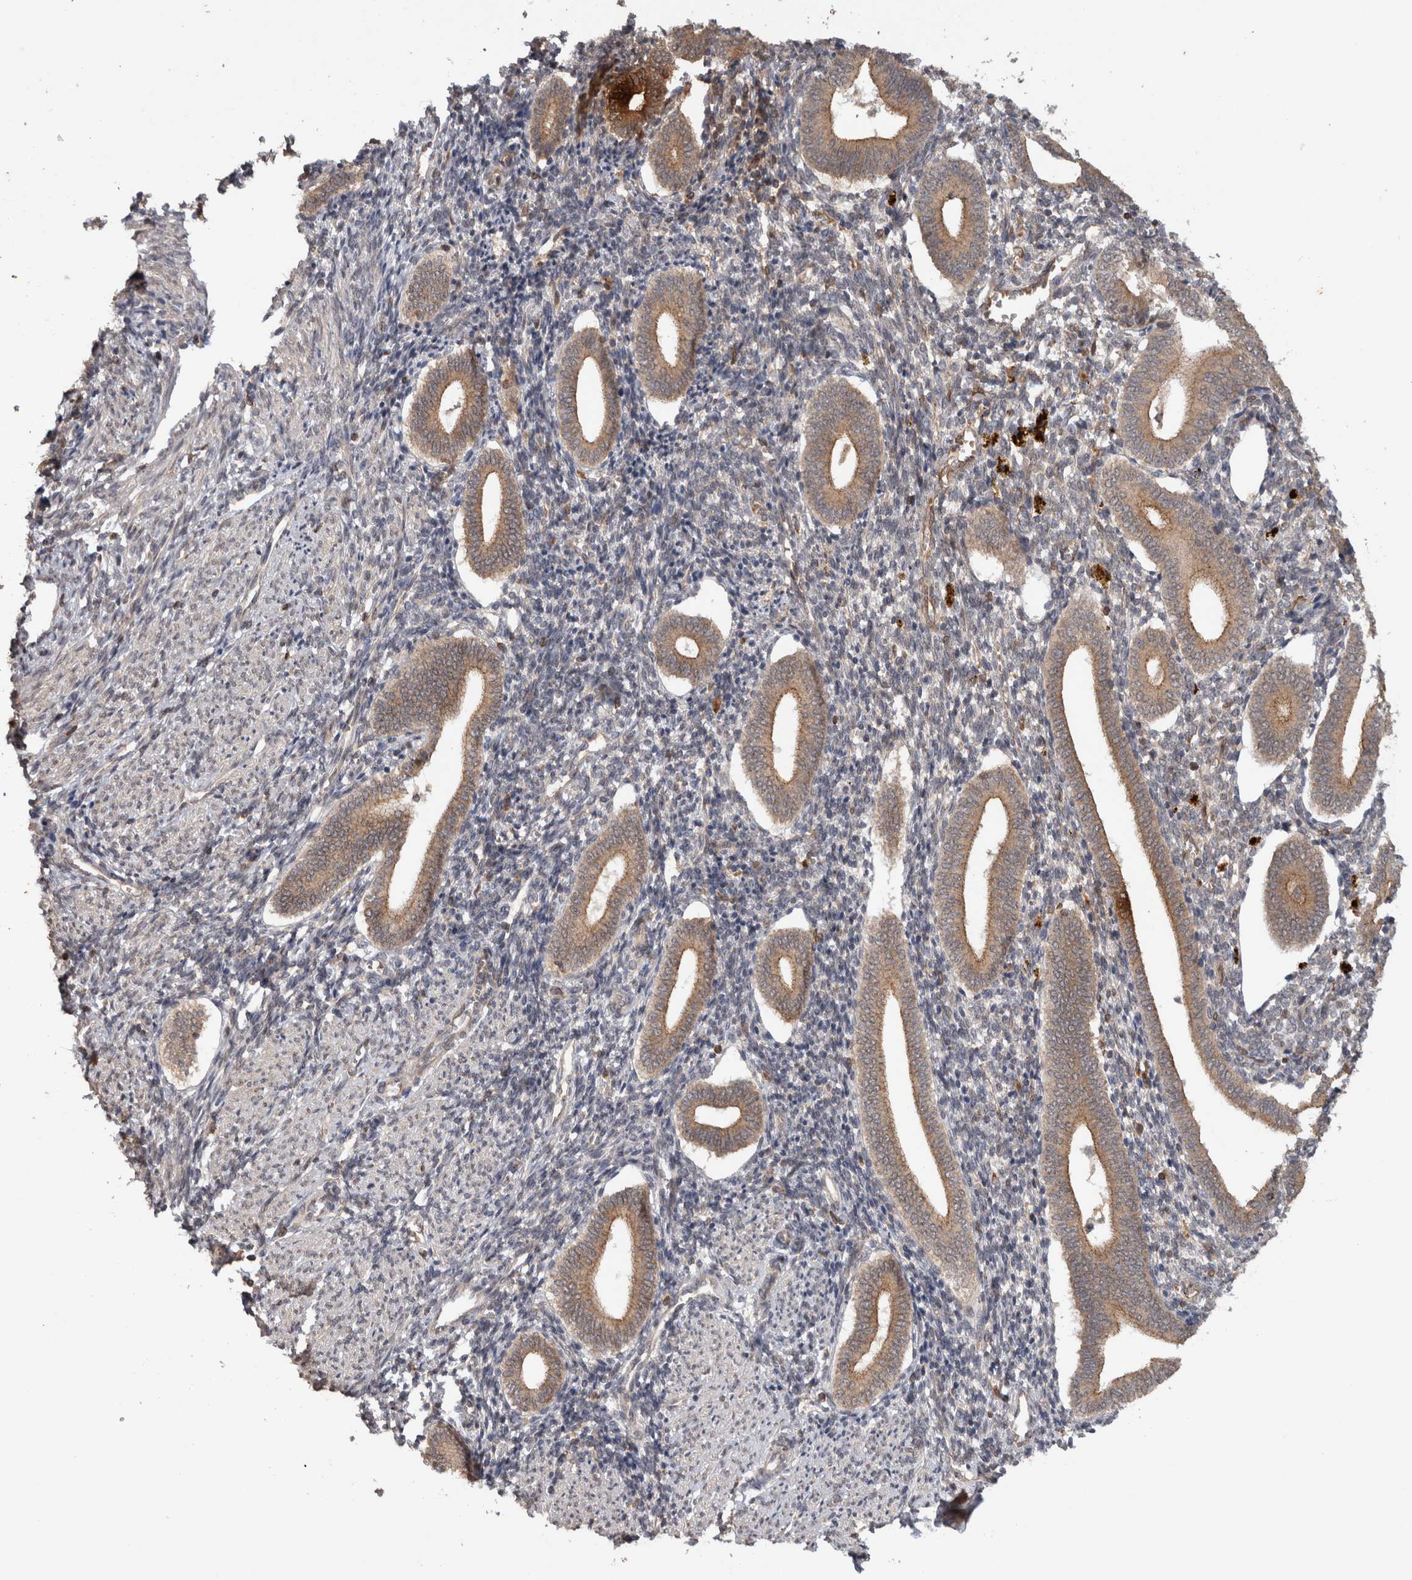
{"staining": {"intensity": "negative", "quantity": "none", "location": "none"}, "tissue": "endometrium", "cell_type": "Cells in endometrial stroma", "image_type": "normal", "snomed": [{"axis": "morphology", "description": "Normal tissue, NOS"}, {"axis": "topography", "description": "Uterus"}, {"axis": "topography", "description": "Endometrium"}], "caption": "IHC image of normal endometrium: human endometrium stained with DAB (3,3'-diaminobenzidine) demonstrates no significant protein expression in cells in endometrial stroma. The staining is performed using DAB brown chromogen with nuclei counter-stained in using hematoxylin.", "gene": "HMOX2", "patient": {"sex": "female", "age": 33}}